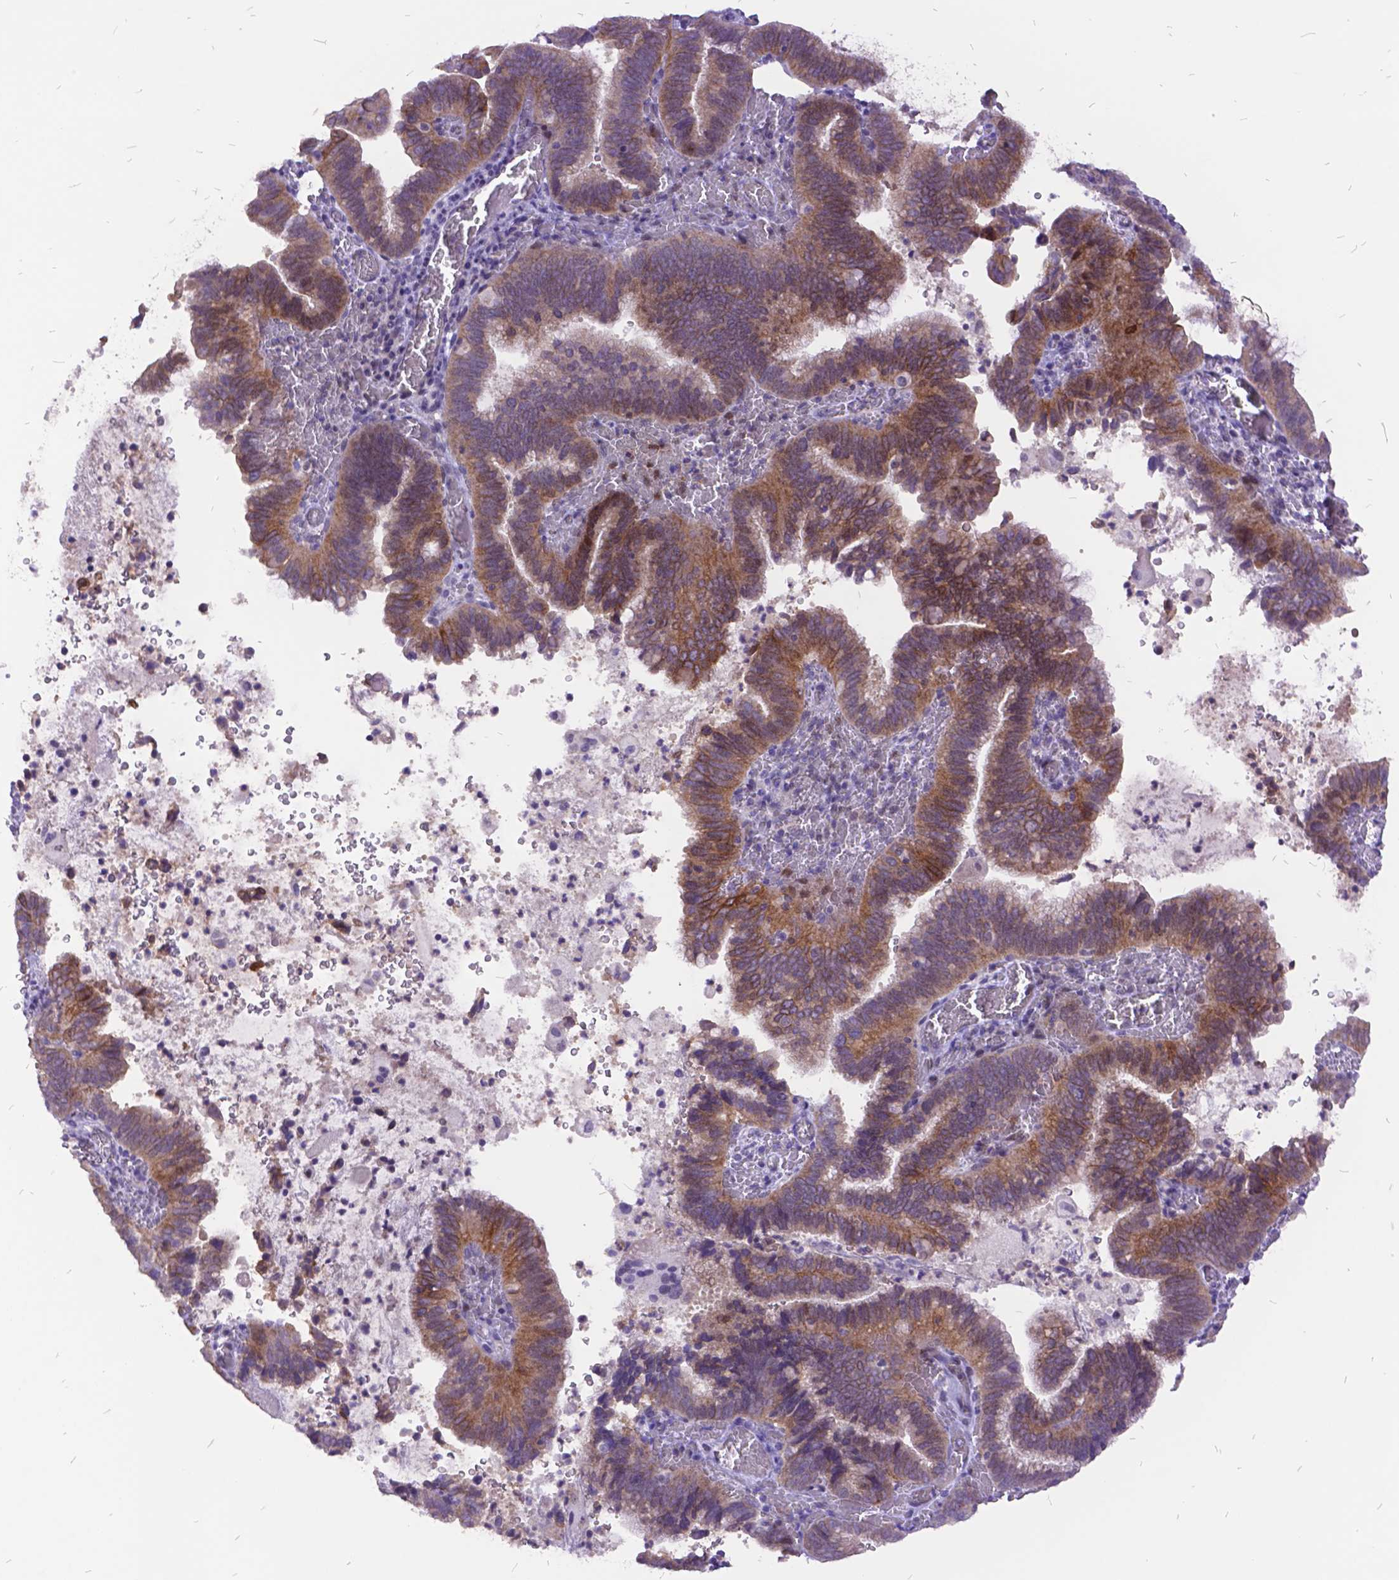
{"staining": {"intensity": "moderate", "quantity": "25%-75%", "location": "cytoplasmic/membranous"}, "tissue": "cervical cancer", "cell_type": "Tumor cells", "image_type": "cancer", "snomed": [{"axis": "morphology", "description": "Adenocarcinoma, NOS"}, {"axis": "topography", "description": "Cervix"}], "caption": "Cervical cancer tissue exhibits moderate cytoplasmic/membranous expression in about 25%-75% of tumor cells The protein is stained brown, and the nuclei are stained in blue (DAB IHC with brightfield microscopy, high magnification).", "gene": "ITGB6", "patient": {"sex": "female", "age": 61}}